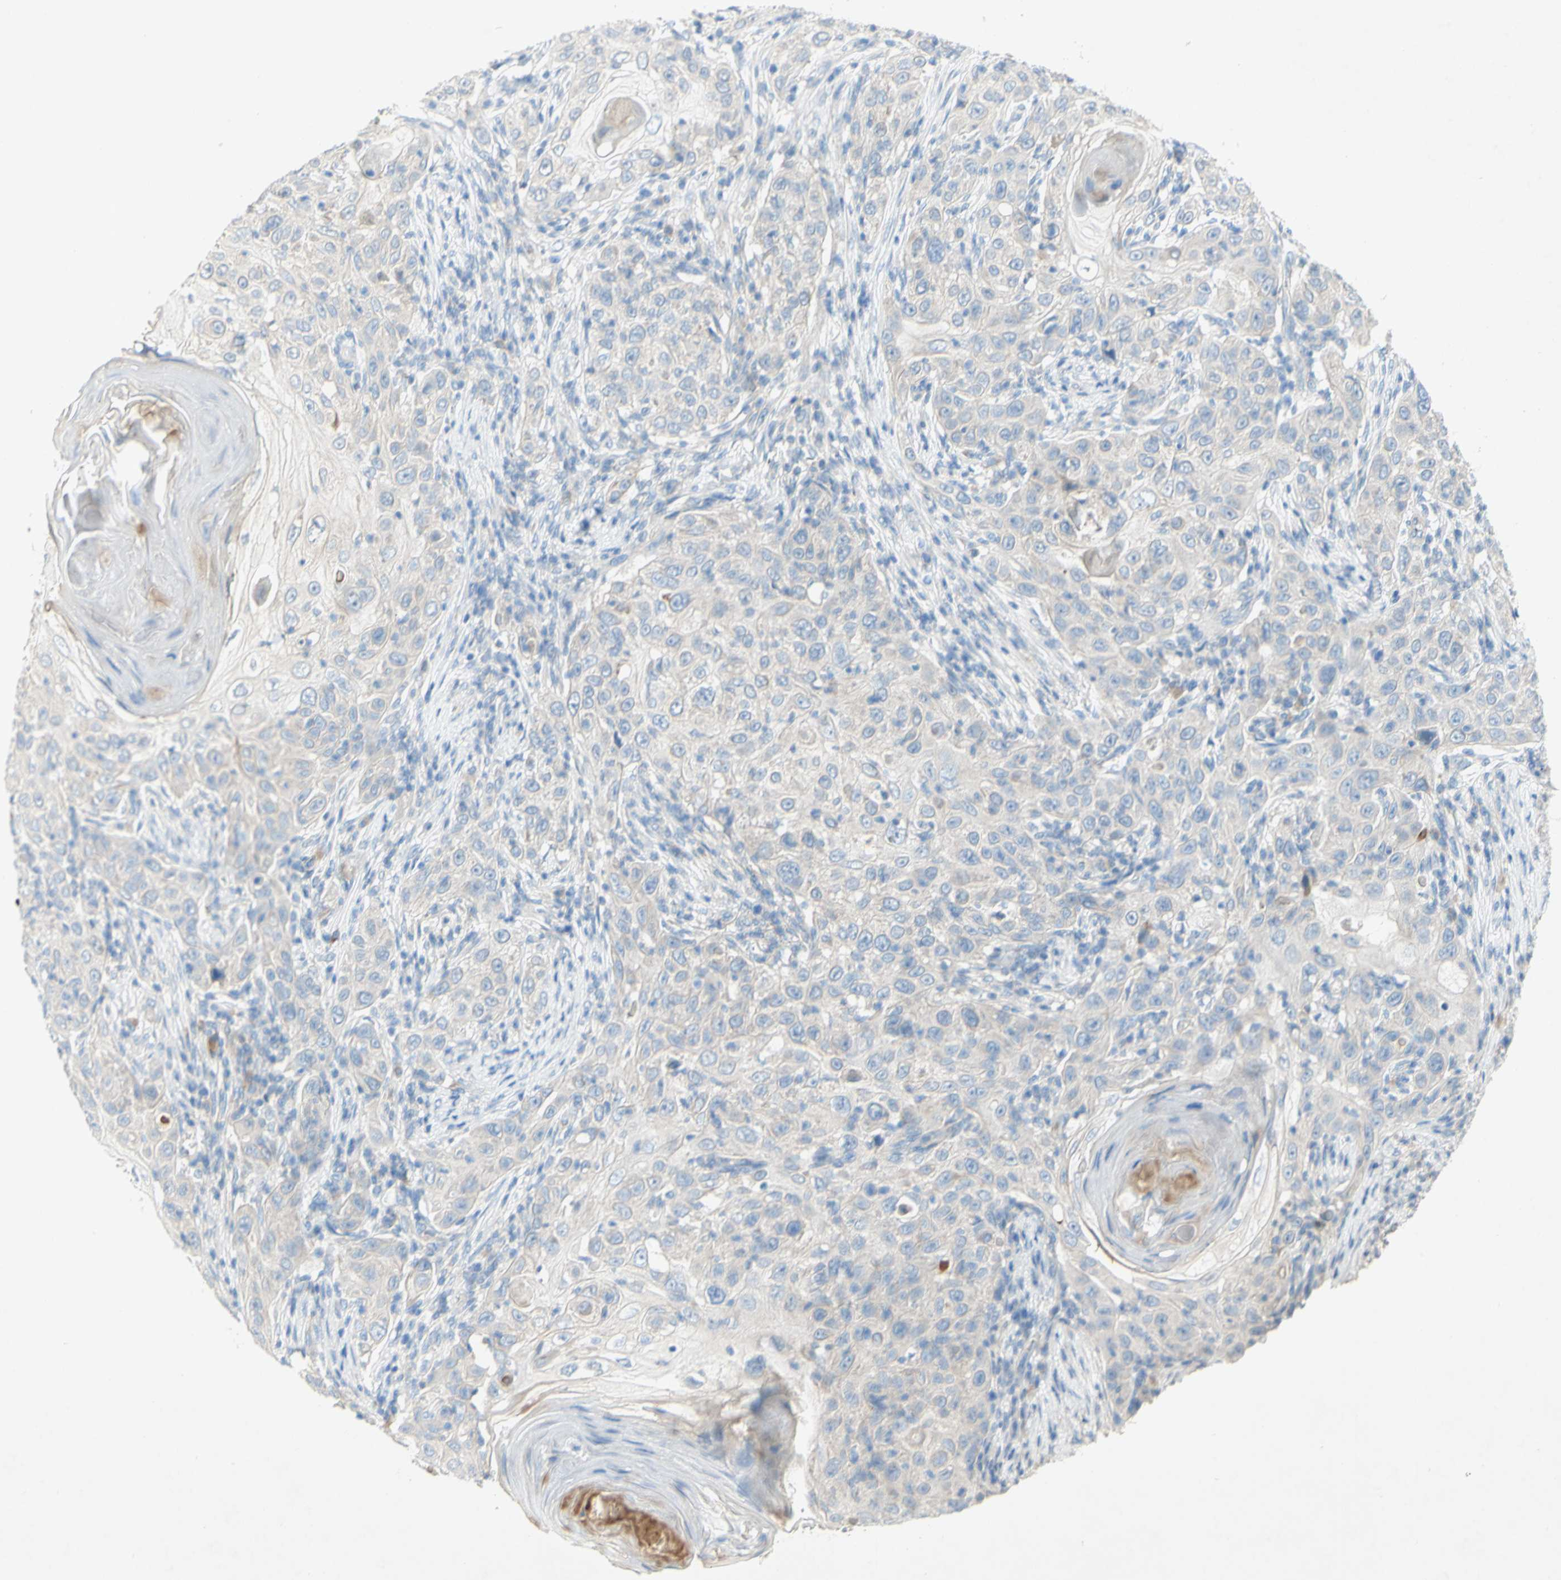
{"staining": {"intensity": "negative", "quantity": "none", "location": "none"}, "tissue": "skin cancer", "cell_type": "Tumor cells", "image_type": "cancer", "snomed": [{"axis": "morphology", "description": "Squamous cell carcinoma, NOS"}, {"axis": "topography", "description": "Skin"}], "caption": "A micrograph of human skin squamous cell carcinoma is negative for staining in tumor cells. Brightfield microscopy of immunohistochemistry (IHC) stained with DAB (3,3'-diaminobenzidine) (brown) and hematoxylin (blue), captured at high magnification.", "gene": "ACADL", "patient": {"sex": "female", "age": 88}}